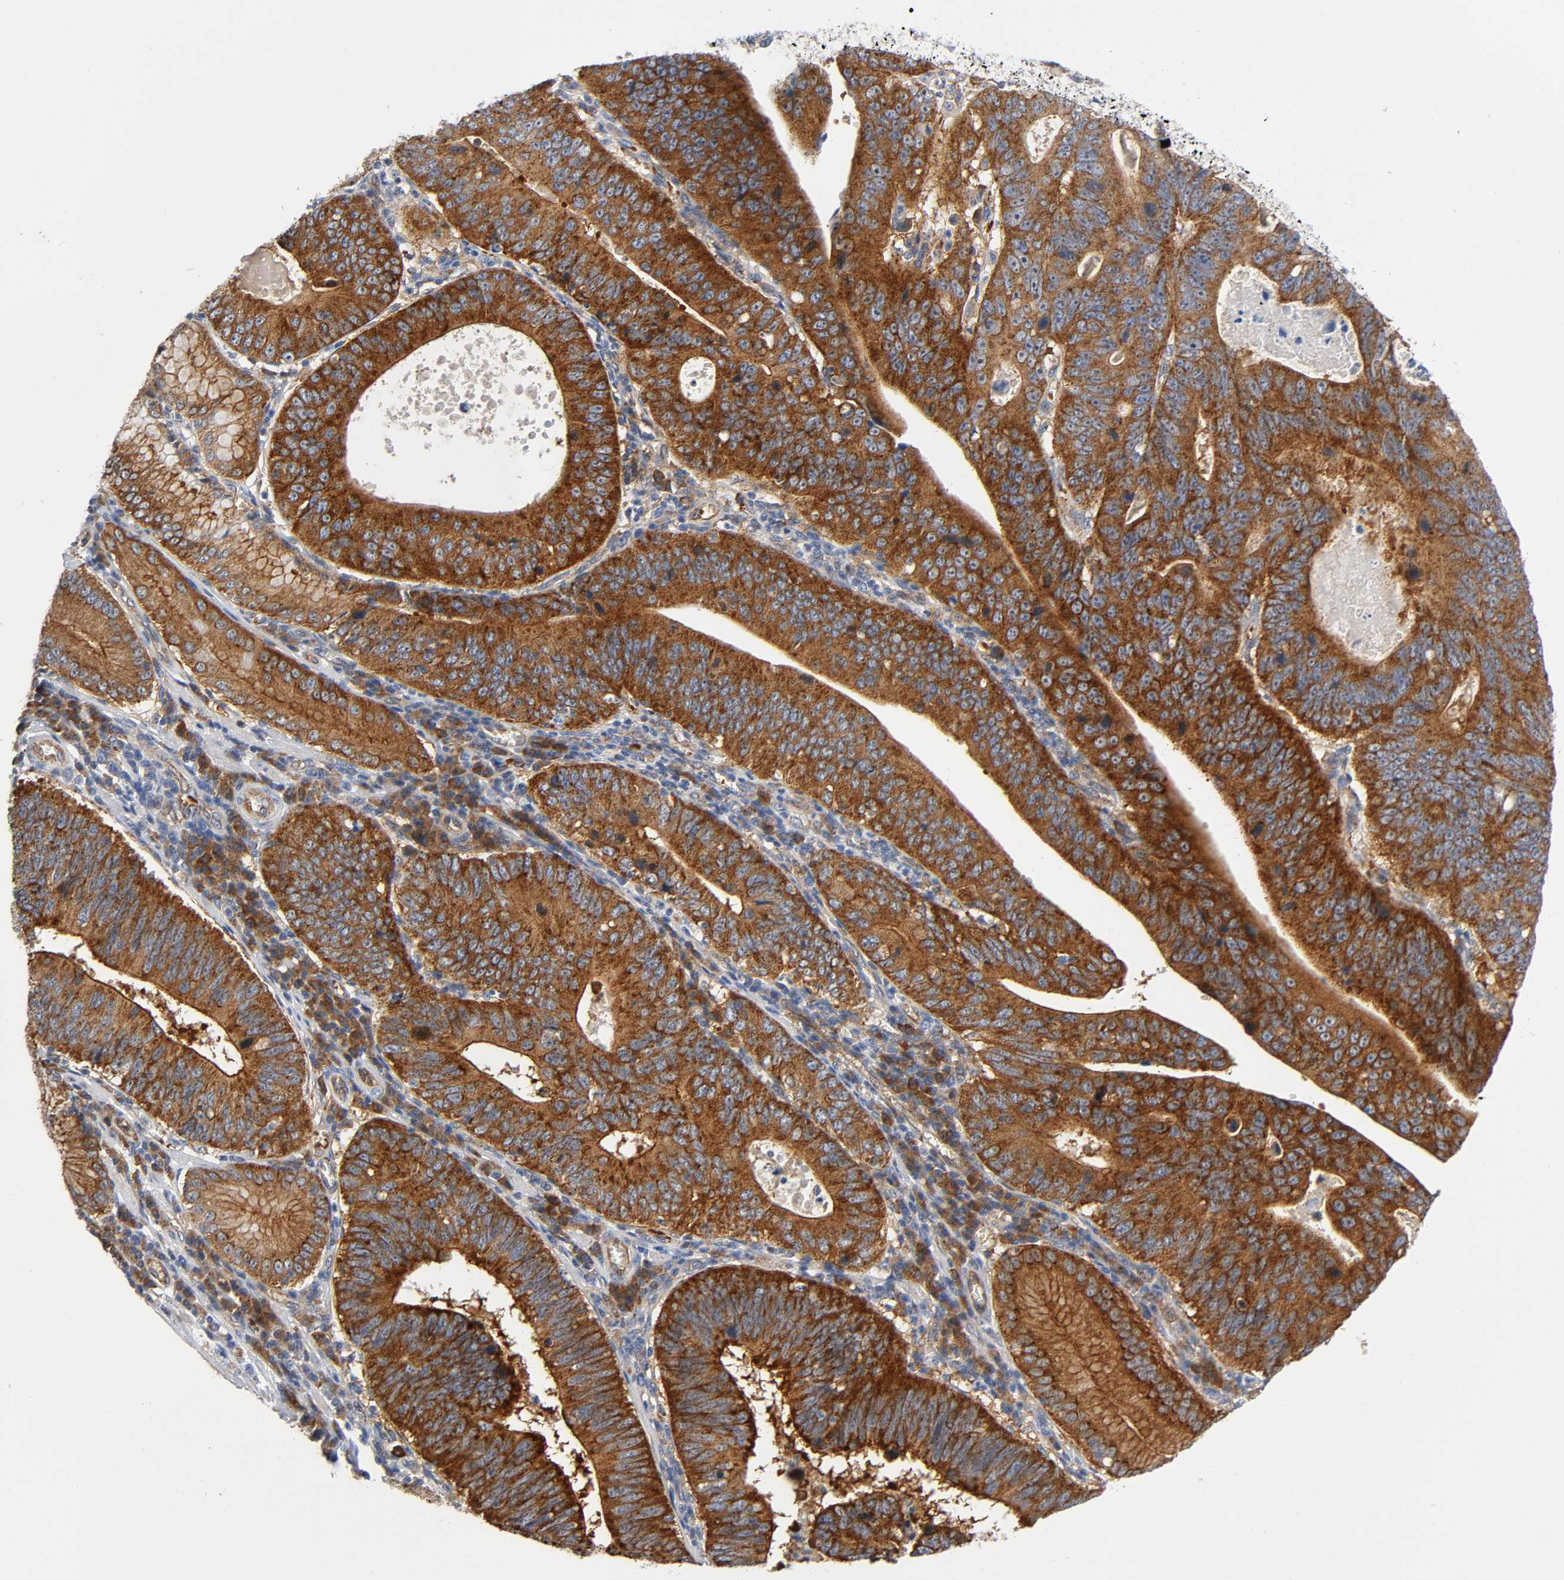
{"staining": {"intensity": "strong", "quantity": ">75%", "location": "cytoplasmic/membranous"}, "tissue": "stomach cancer", "cell_type": "Tumor cells", "image_type": "cancer", "snomed": [{"axis": "morphology", "description": "Adenocarcinoma, NOS"}, {"axis": "topography", "description": "Stomach"}], "caption": "Protein staining of adenocarcinoma (stomach) tissue shows strong cytoplasmic/membranous positivity in approximately >75% of tumor cells. (DAB IHC with brightfield microscopy, high magnification).", "gene": "CD2AP", "patient": {"sex": "male", "age": 59}}